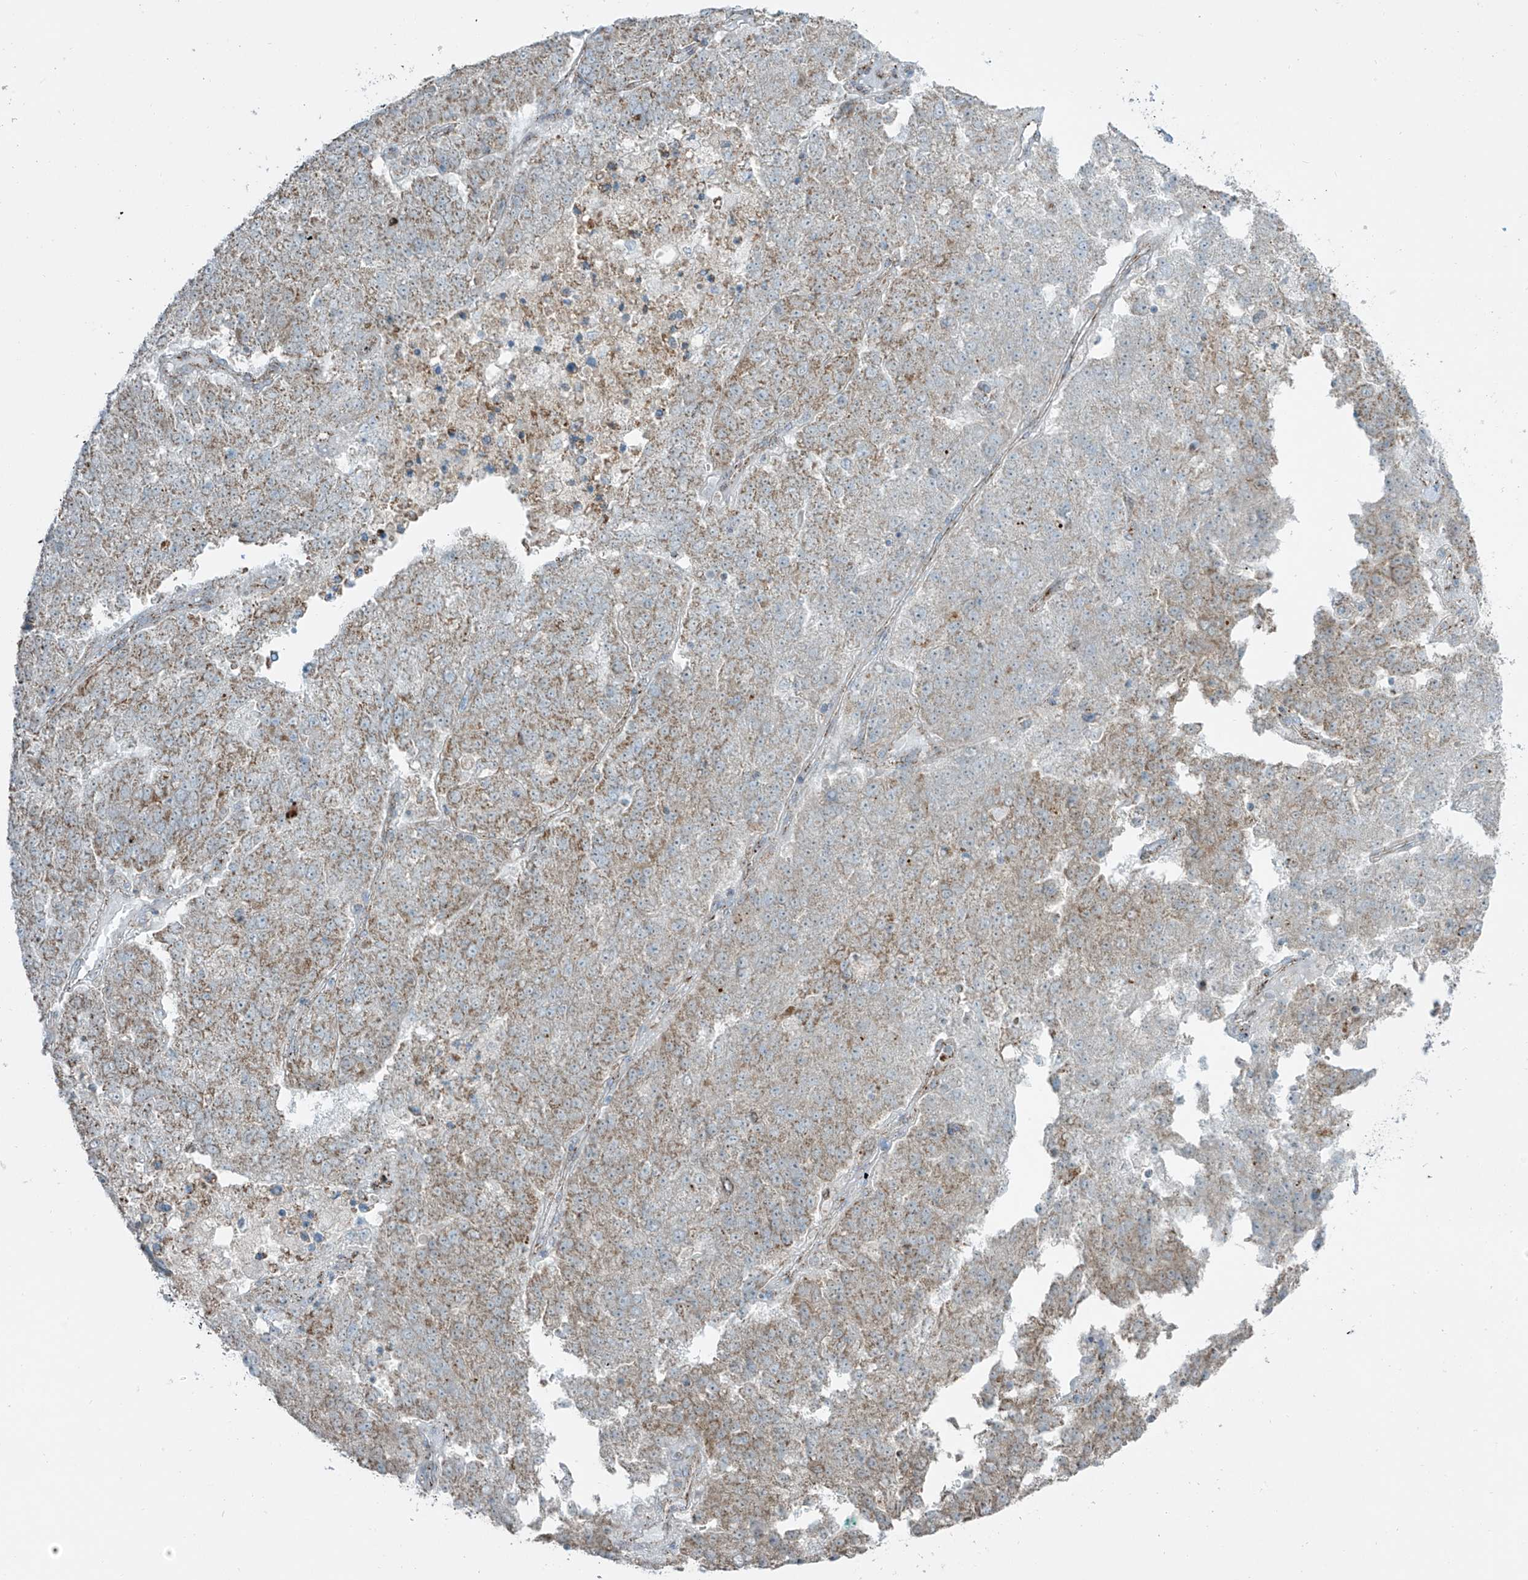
{"staining": {"intensity": "weak", "quantity": "25%-75%", "location": "cytoplasmic/membranous"}, "tissue": "pancreatic cancer", "cell_type": "Tumor cells", "image_type": "cancer", "snomed": [{"axis": "morphology", "description": "Adenocarcinoma, NOS"}, {"axis": "topography", "description": "Pancreas"}], "caption": "High-power microscopy captured an IHC micrograph of pancreatic adenocarcinoma, revealing weak cytoplasmic/membranous staining in about 25%-75% of tumor cells.", "gene": "SMDT1", "patient": {"sex": "female", "age": 61}}